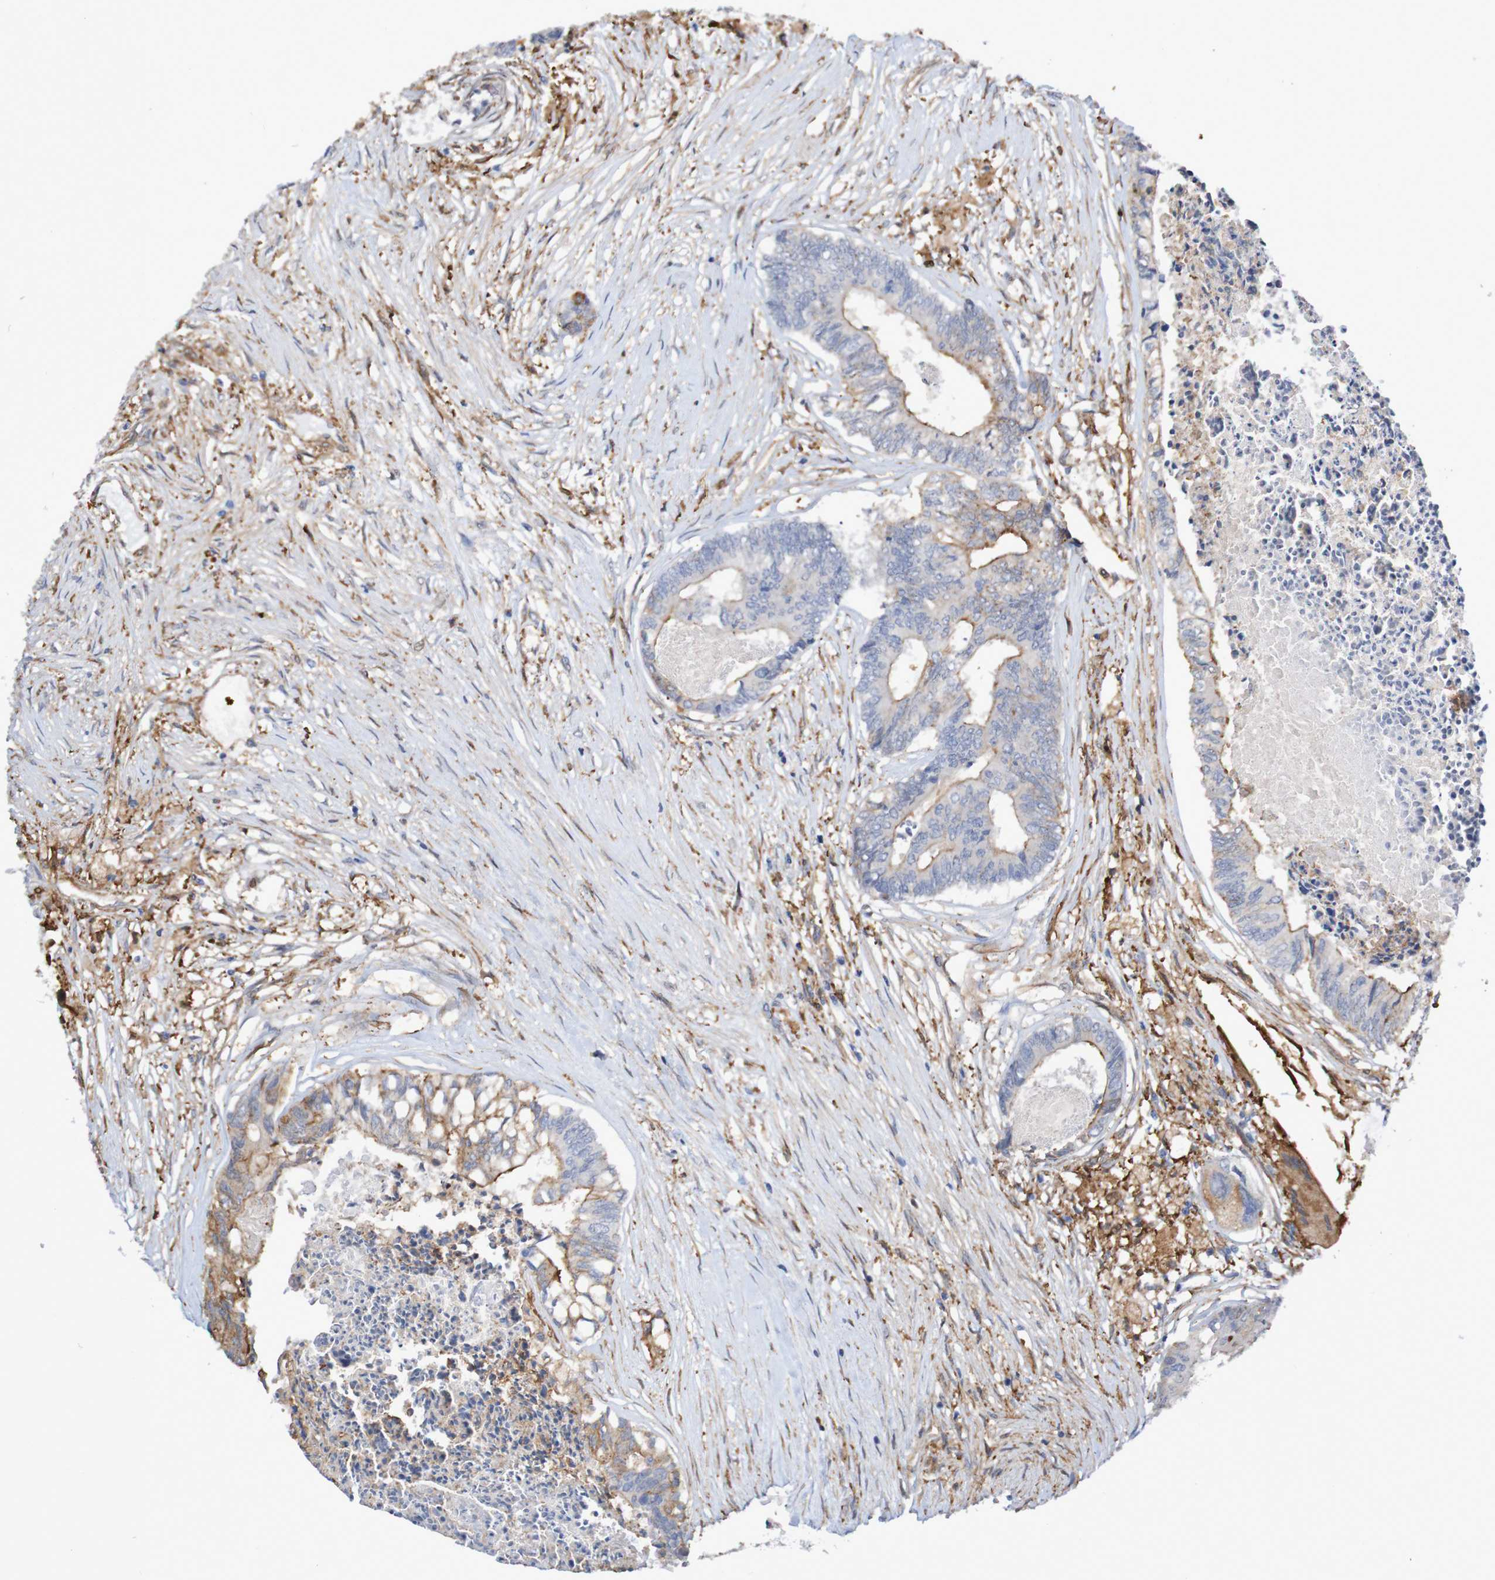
{"staining": {"intensity": "weak", "quantity": "25%-75%", "location": "cytoplasmic/membranous"}, "tissue": "colorectal cancer", "cell_type": "Tumor cells", "image_type": "cancer", "snomed": [{"axis": "morphology", "description": "Adenocarcinoma, NOS"}, {"axis": "topography", "description": "Rectum"}], "caption": "Tumor cells reveal weak cytoplasmic/membranous positivity in approximately 25%-75% of cells in colorectal cancer. Nuclei are stained in blue.", "gene": "SCRG1", "patient": {"sex": "male", "age": 63}}